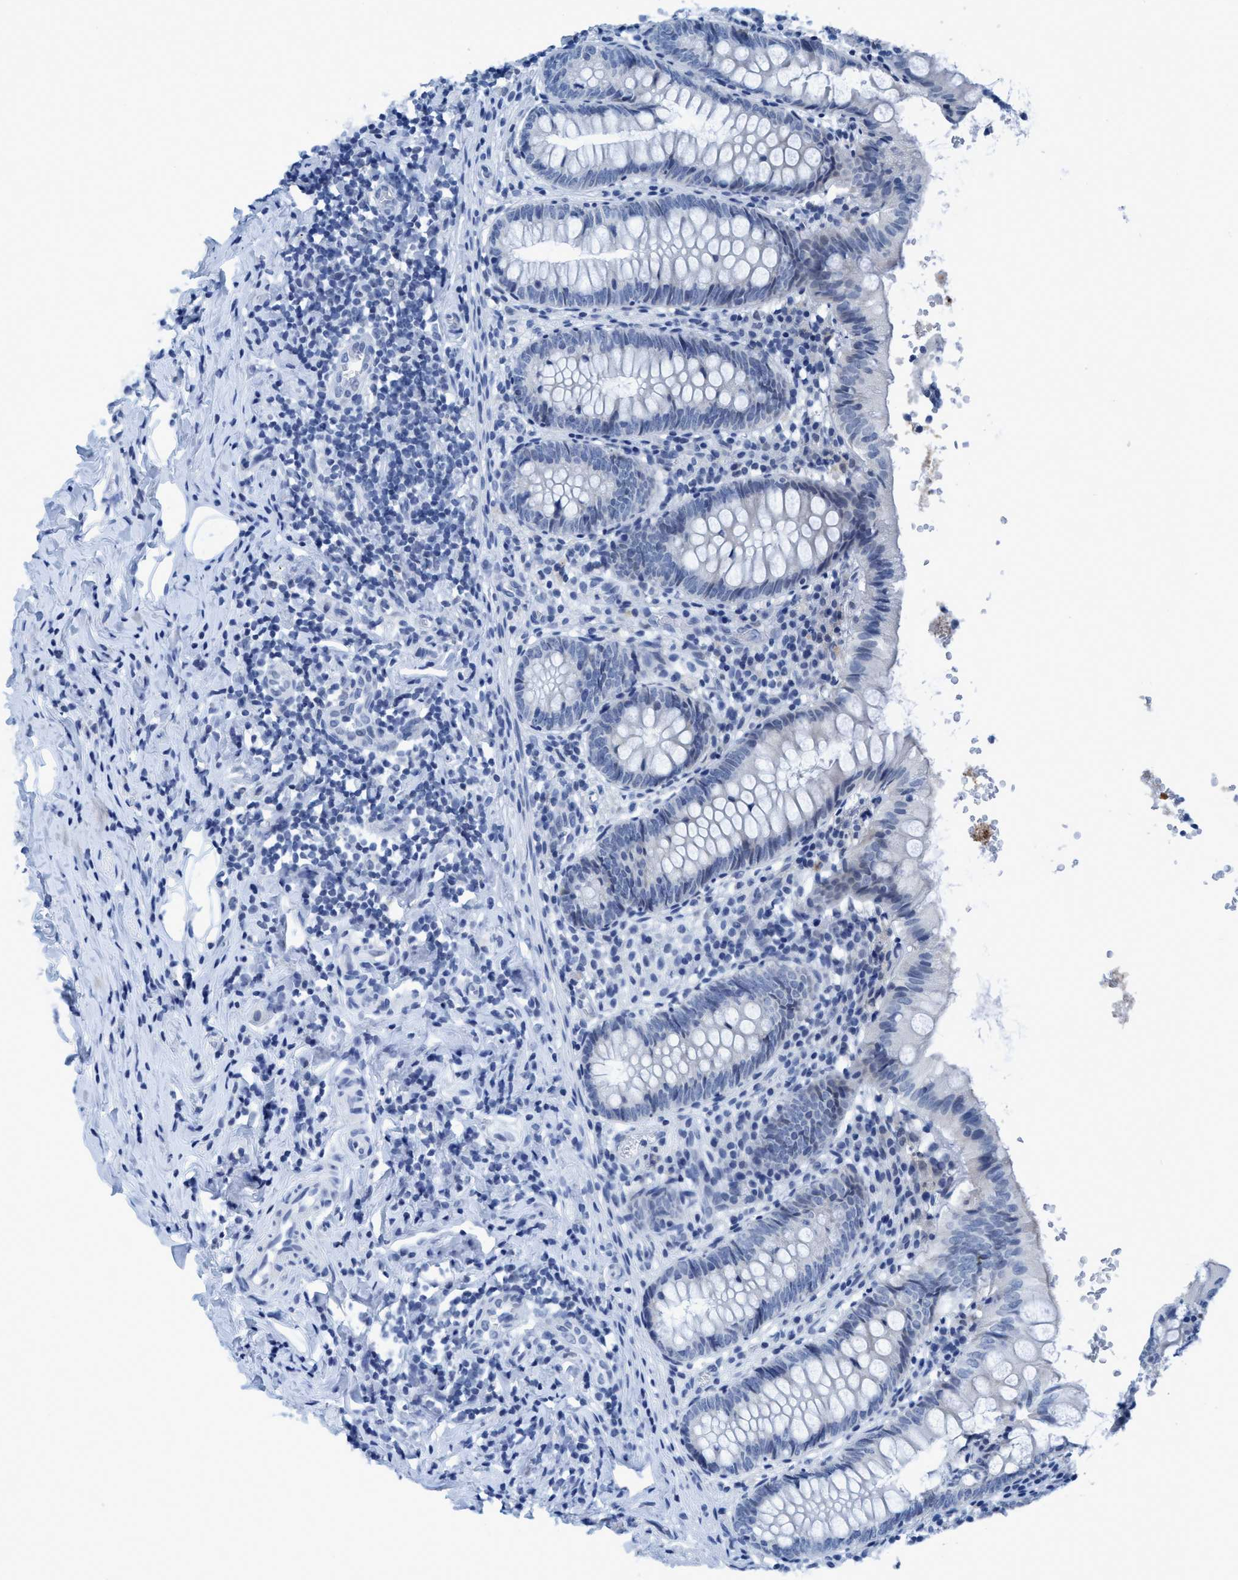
{"staining": {"intensity": "moderate", "quantity": "<25%", "location": "cytoplasmic/membranous"}, "tissue": "appendix", "cell_type": "Glandular cells", "image_type": "normal", "snomed": [{"axis": "morphology", "description": "Normal tissue, NOS"}, {"axis": "topography", "description": "Appendix"}], "caption": "Unremarkable appendix reveals moderate cytoplasmic/membranous expression in about <25% of glandular cells, visualized by immunohistochemistry. (Stains: DAB in brown, nuclei in blue, Microscopy: brightfield microscopy at high magnification).", "gene": "DNAI1", "patient": {"sex": "male", "age": 8}}